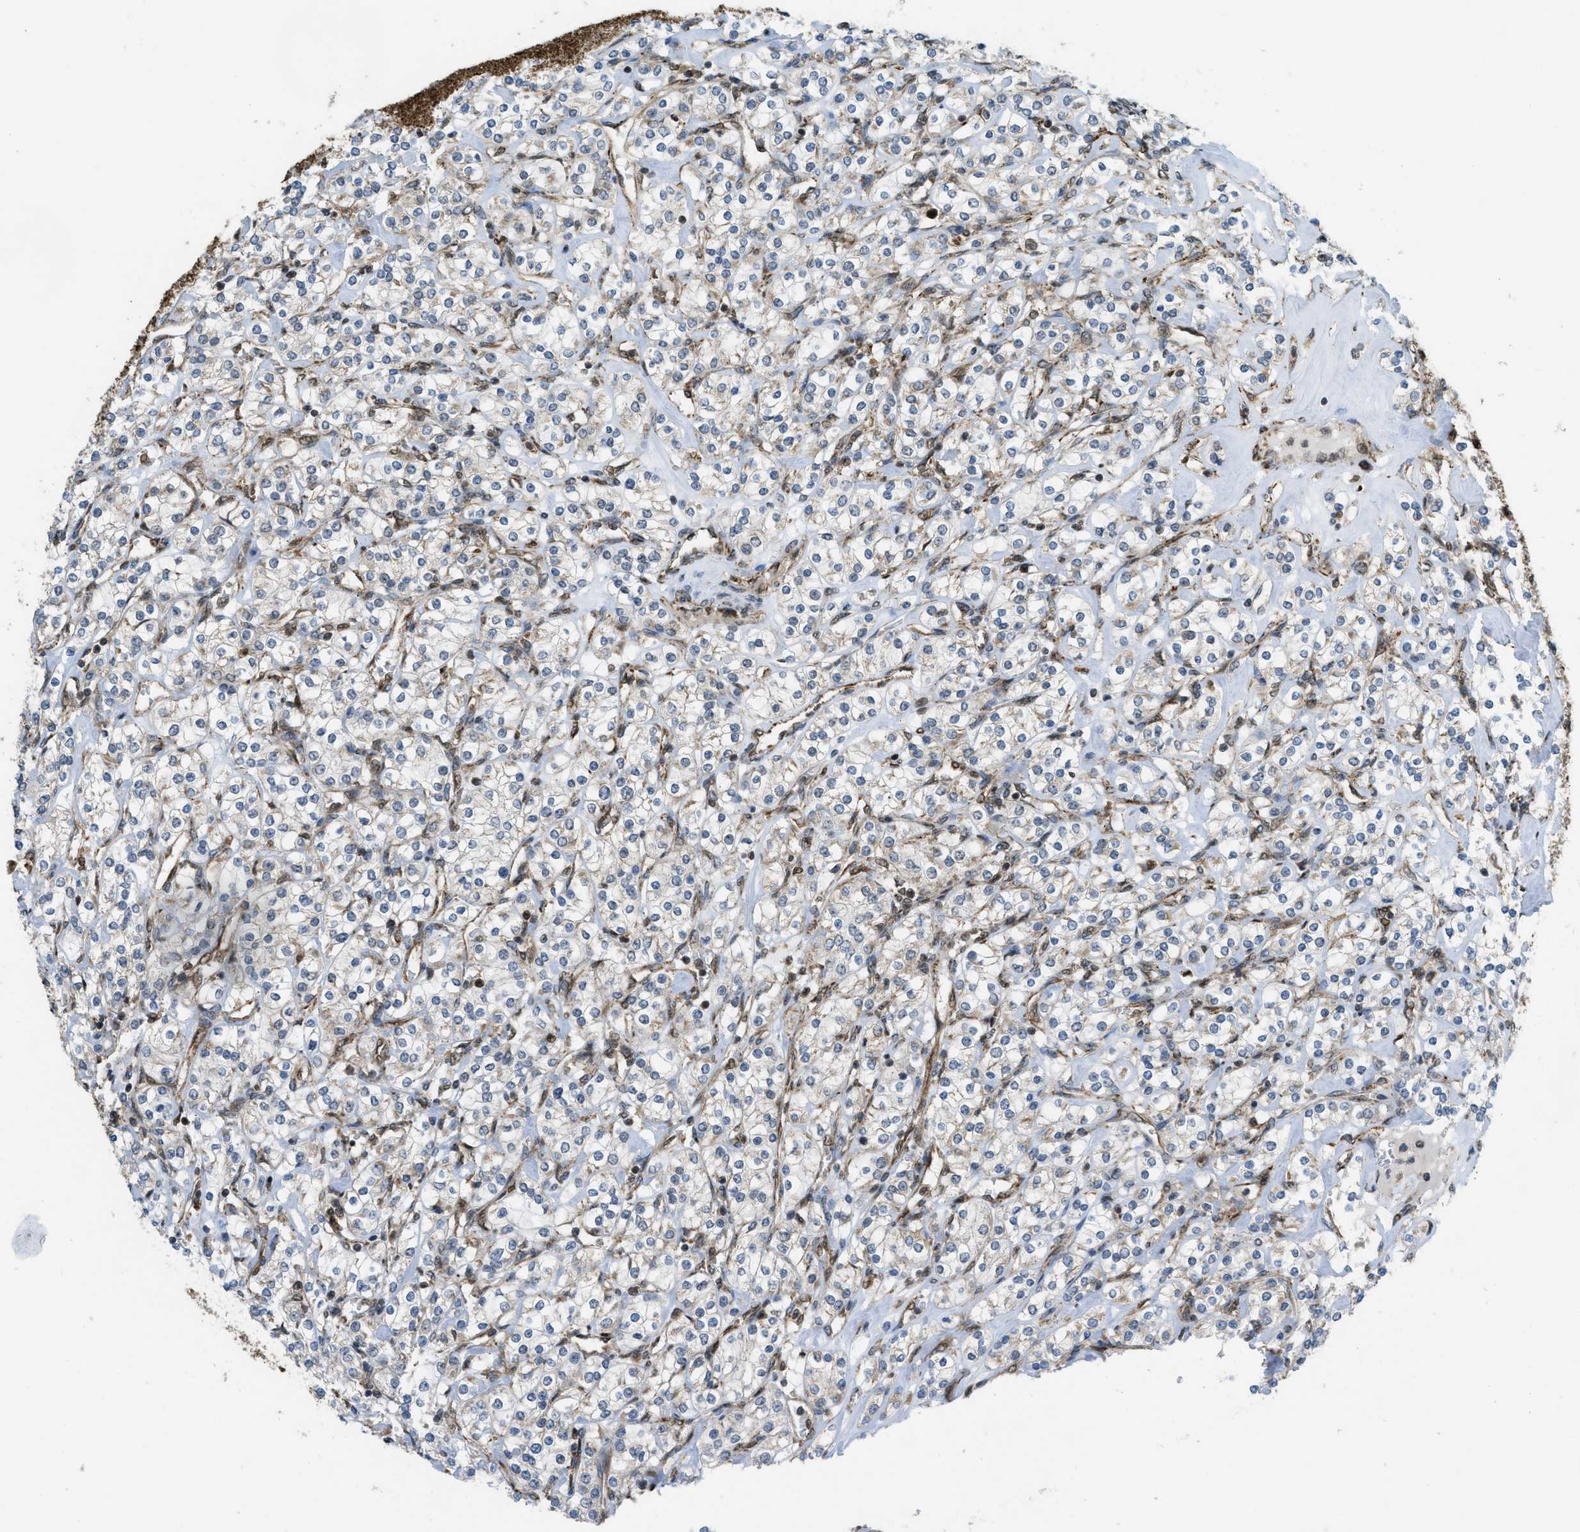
{"staining": {"intensity": "moderate", "quantity": "<25%", "location": "nuclear"}, "tissue": "renal cancer", "cell_type": "Tumor cells", "image_type": "cancer", "snomed": [{"axis": "morphology", "description": "Adenocarcinoma, NOS"}, {"axis": "topography", "description": "Kidney"}], "caption": "Brown immunohistochemical staining in human renal cancer (adenocarcinoma) exhibits moderate nuclear expression in approximately <25% of tumor cells. The protein is shown in brown color, while the nuclei are stained blue.", "gene": "TNPO1", "patient": {"sex": "male", "age": 77}}